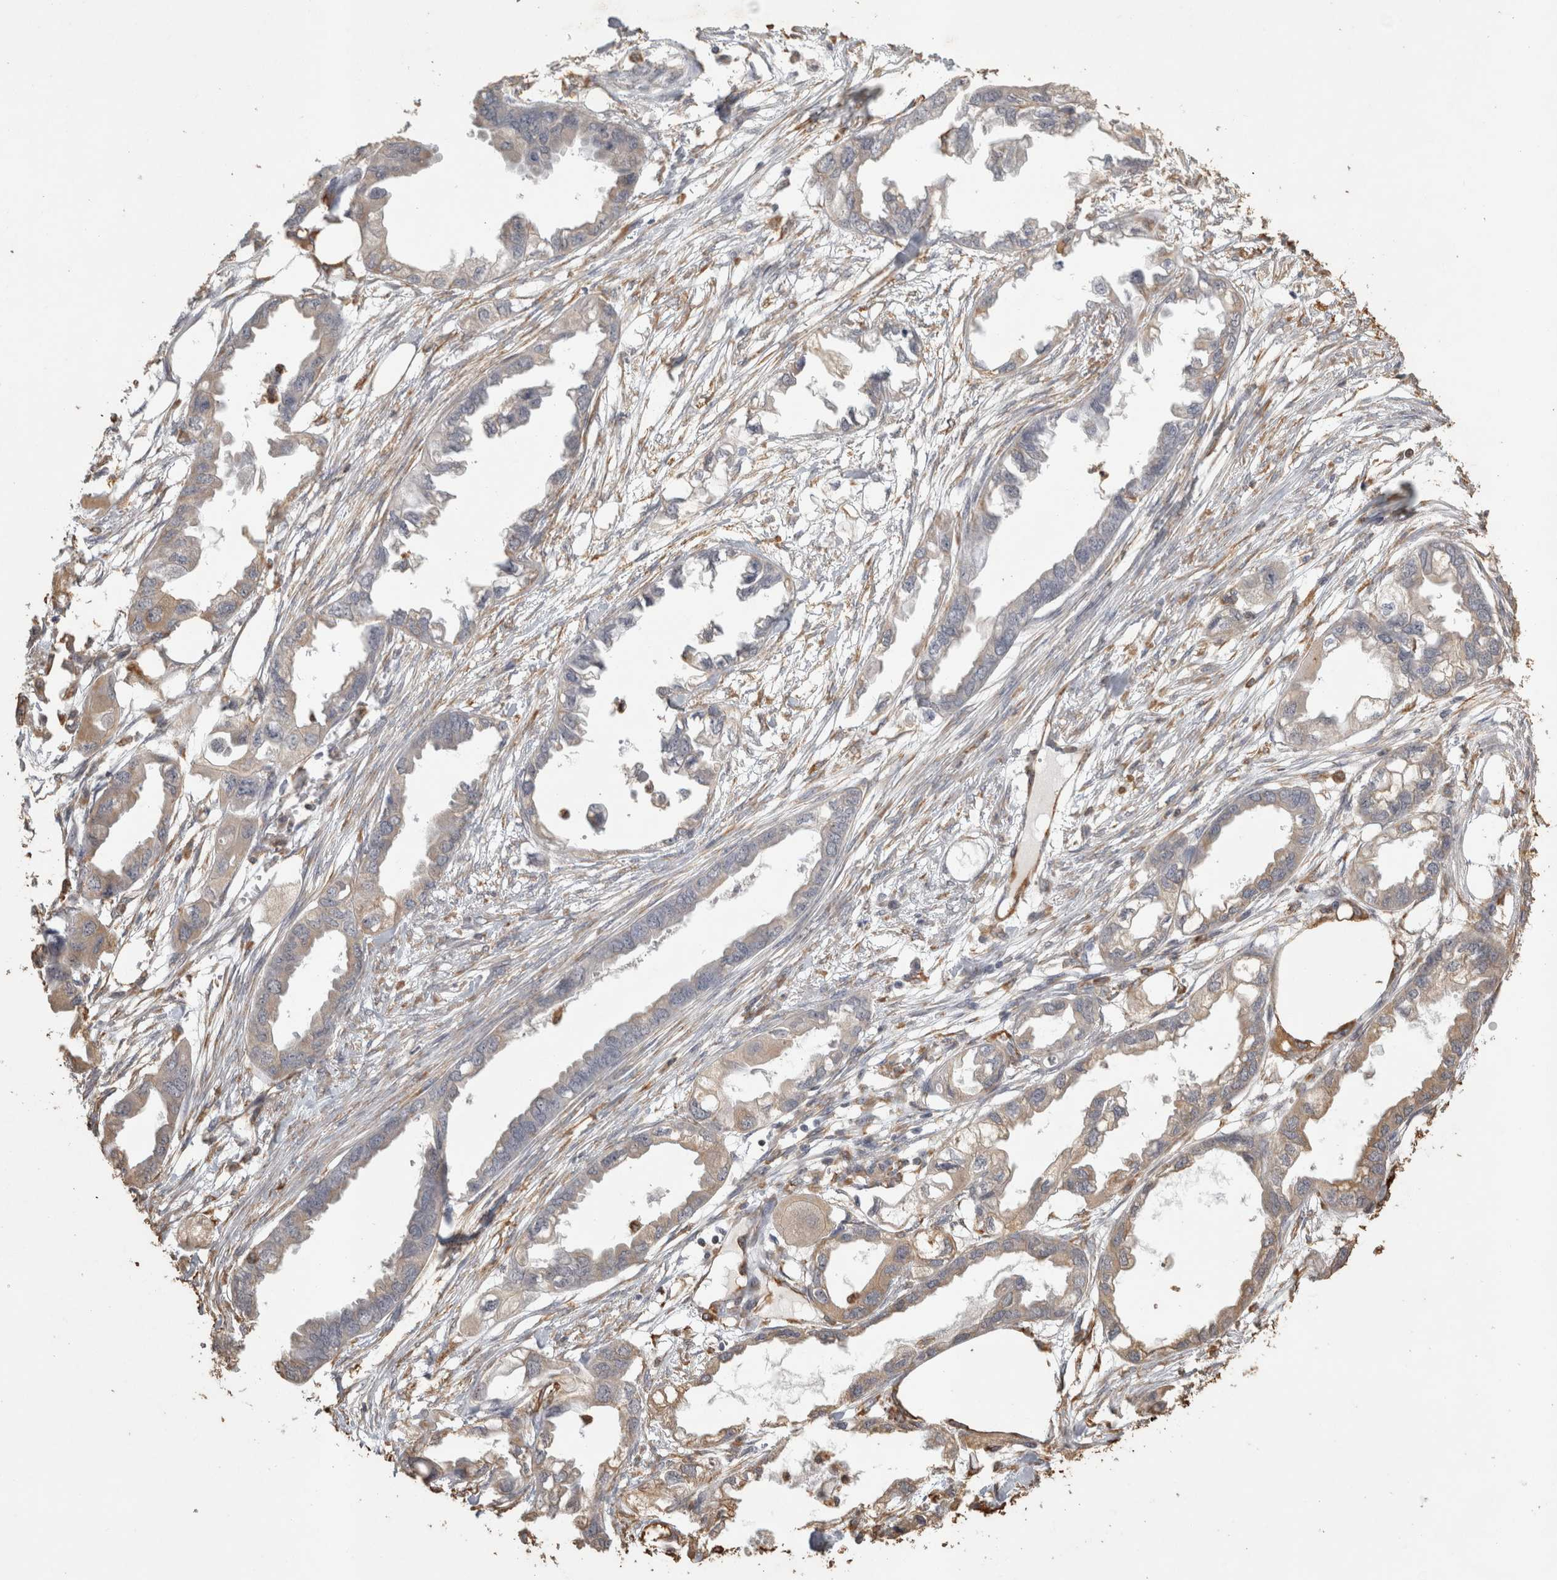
{"staining": {"intensity": "weak", "quantity": "25%-75%", "location": "cytoplasmic/membranous"}, "tissue": "endometrial cancer", "cell_type": "Tumor cells", "image_type": "cancer", "snomed": [{"axis": "morphology", "description": "Adenocarcinoma, NOS"}, {"axis": "morphology", "description": "Adenocarcinoma, metastatic, NOS"}, {"axis": "topography", "description": "Adipose tissue"}, {"axis": "topography", "description": "Endometrium"}], "caption": "Protein staining of endometrial adenocarcinoma tissue demonstrates weak cytoplasmic/membranous expression in approximately 25%-75% of tumor cells.", "gene": "REPS2", "patient": {"sex": "female", "age": 67}}